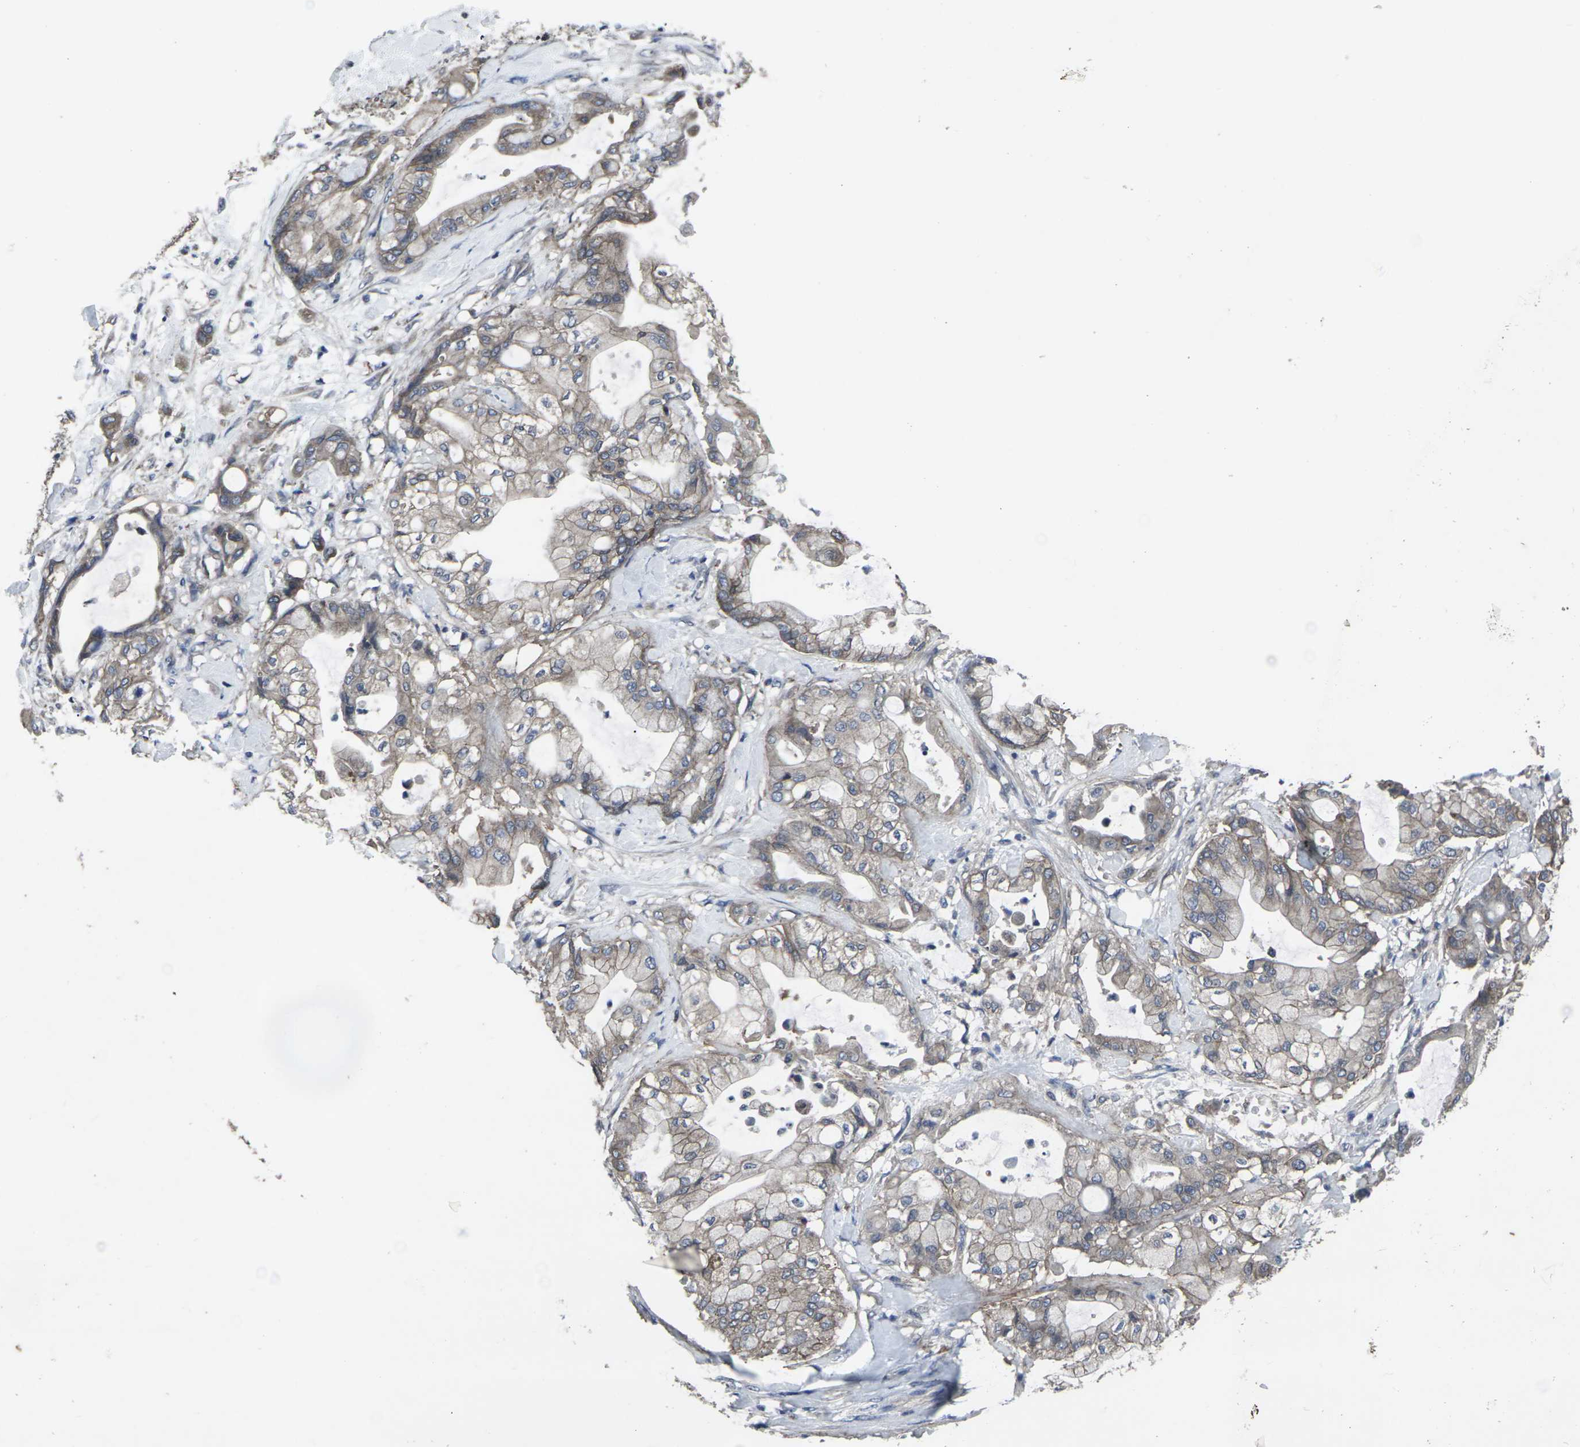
{"staining": {"intensity": "weak", "quantity": ">75%", "location": "cytoplasmic/membranous"}, "tissue": "pancreatic cancer", "cell_type": "Tumor cells", "image_type": "cancer", "snomed": [{"axis": "morphology", "description": "Adenocarcinoma, NOS"}, {"axis": "morphology", "description": "Adenocarcinoma, metastatic, NOS"}, {"axis": "topography", "description": "Lymph node"}, {"axis": "topography", "description": "Pancreas"}, {"axis": "topography", "description": "Duodenum"}], "caption": "DAB (3,3'-diaminobenzidine) immunohistochemical staining of pancreatic cancer (adenocarcinoma) displays weak cytoplasmic/membranous protein expression in about >75% of tumor cells. The staining is performed using DAB brown chromogen to label protein expression. The nuclei are counter-stained blue using hematoxylin.", "gene": "MAPKAPK2", "patient": {"sex": "female", "age": 64}}